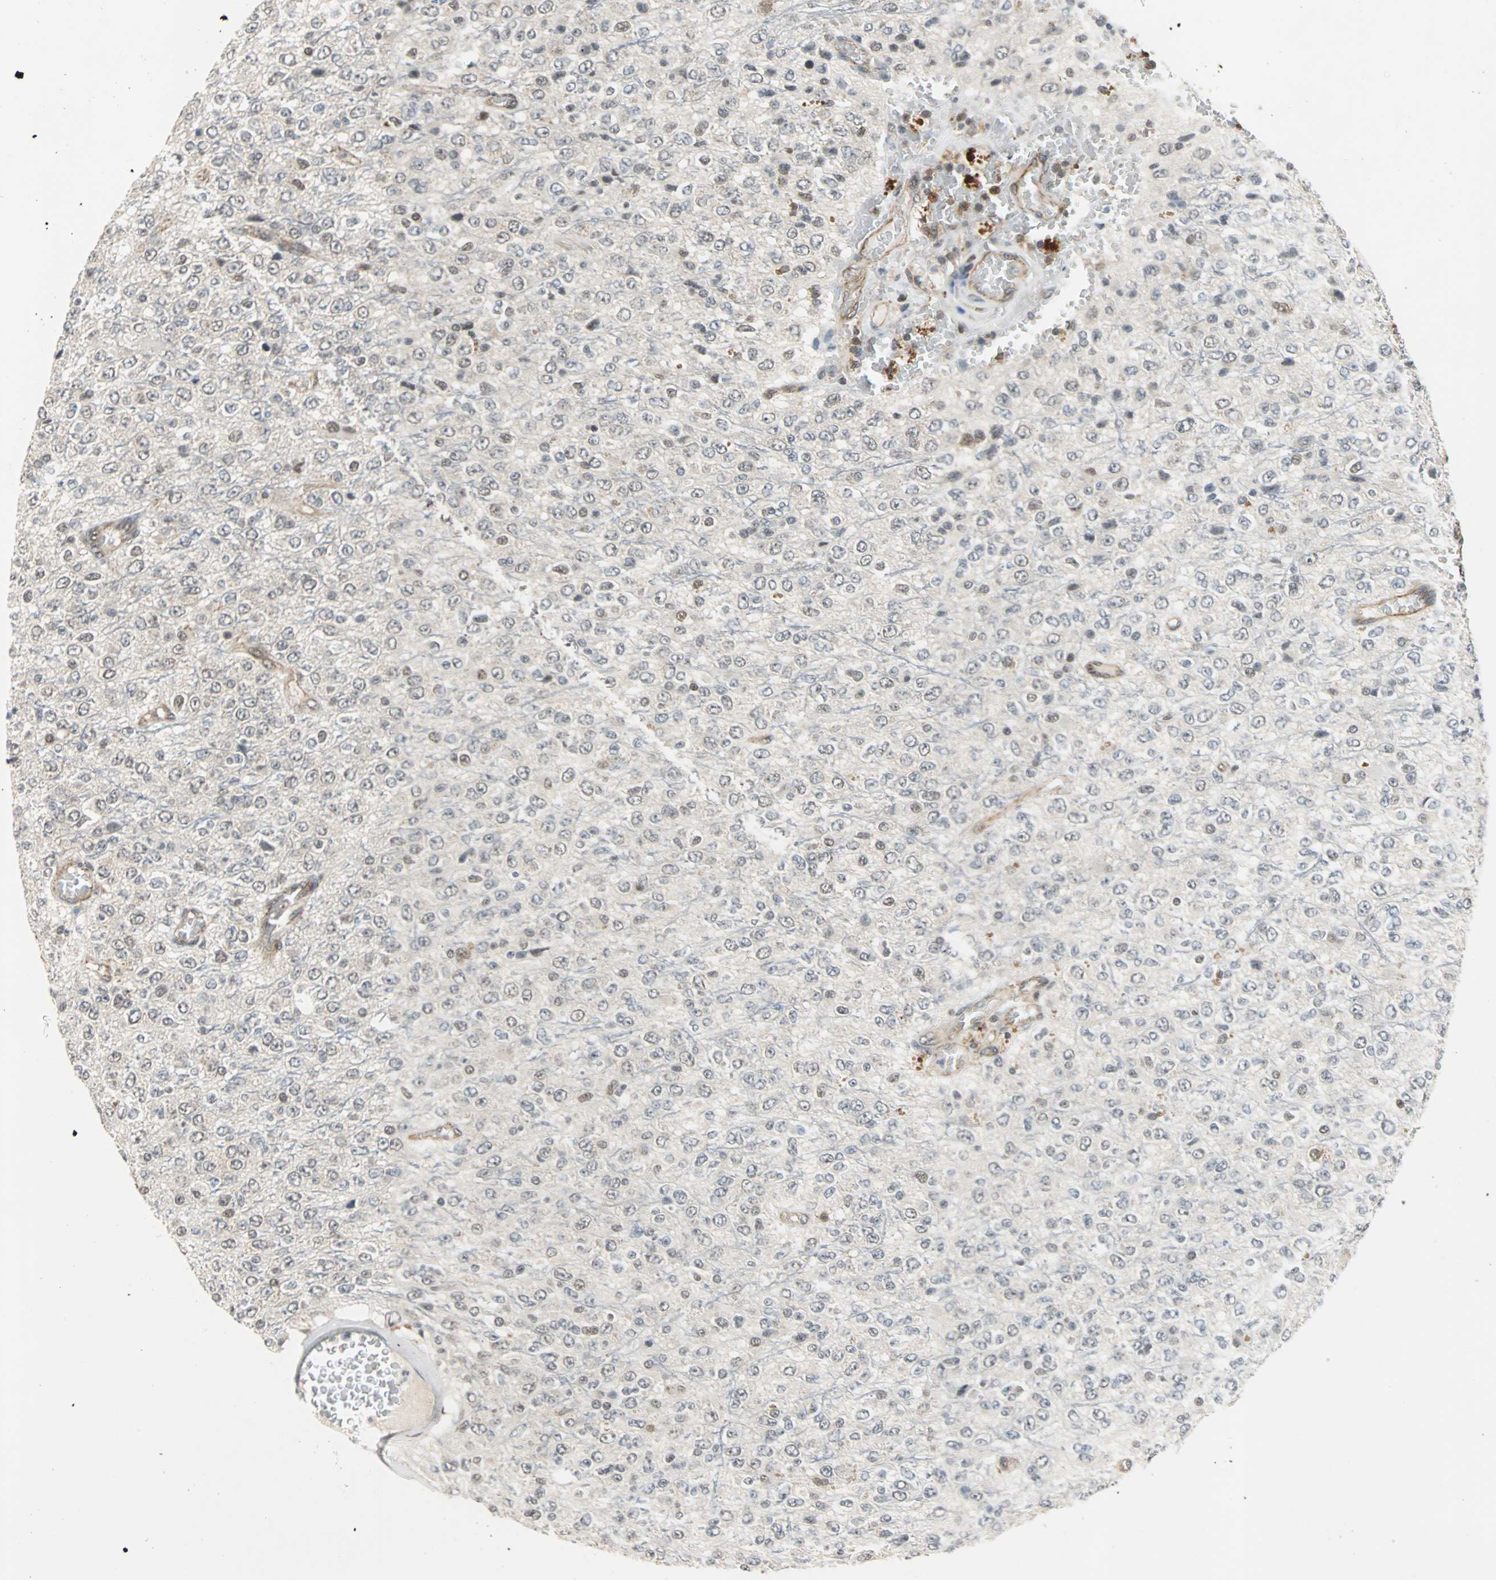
{"staining": {"intensity": "weak", "quantity": "25%-75%", "location": "cytoplasmic/membranous"}, "tissue": "glioma", "cell_type": "Tumor cells", "image_type": "cancer", "snomed": [{"axis": "morphology", "description": "Glioma, malignant, High grade"}, {"axis": "topography", "description": "pancreas cauda"}], "caption": "IHC staining of glioma, which exhibits low levels of weak cytoplasmic/membranous expression in approximately 25%-75% of tumor cells indicating weak cytoplasmic/membranous protein expression. The staining was performed using DAB (3,3'-diaminobenzidine) (brown) for protein detection and nuclei were counterstained in hematoxylin (blue).", "gene": "LSR", "patient": {"sex": "male", "age": 60}}